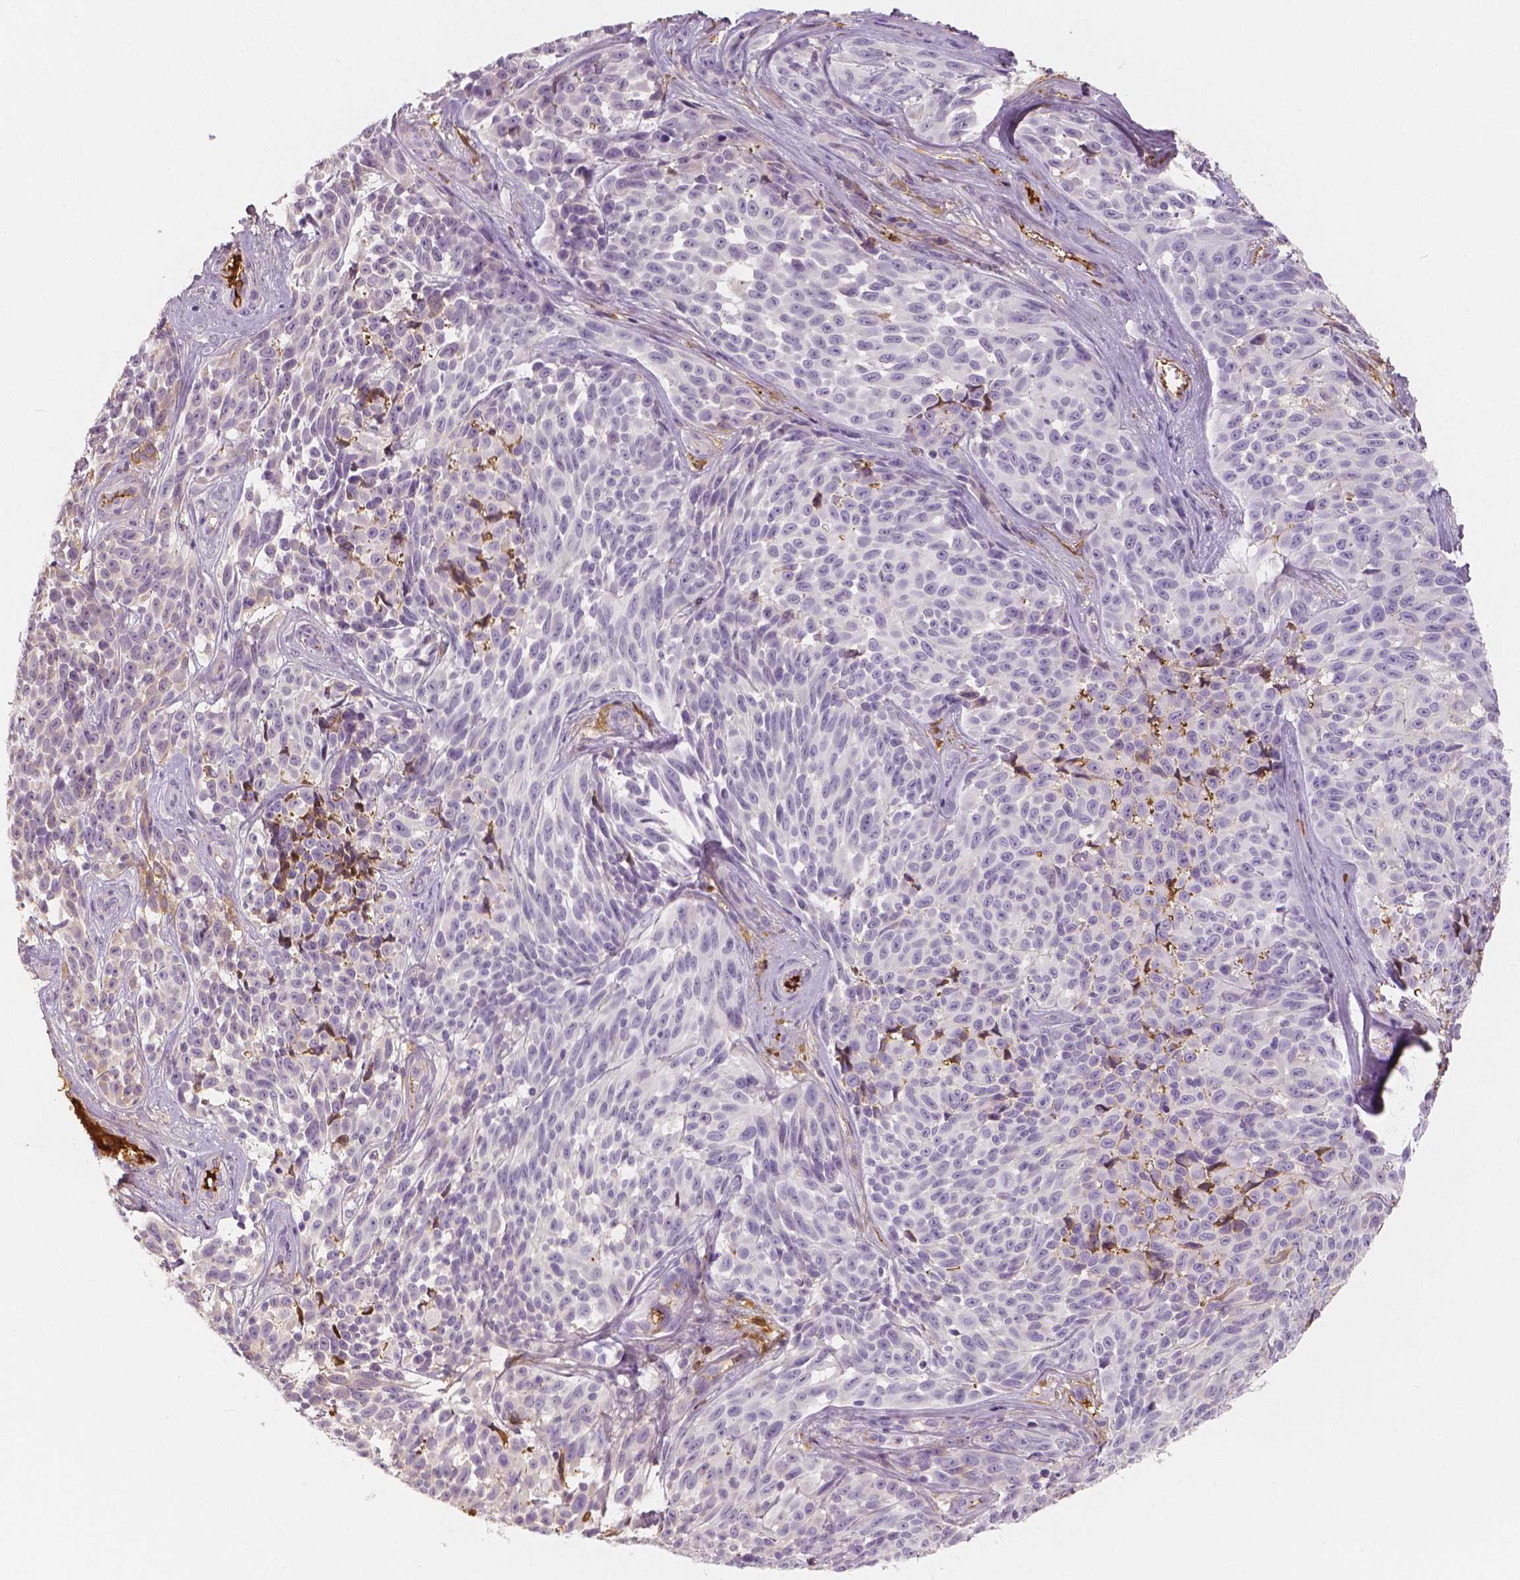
{"staining": {"intensity": "negative", "quantity": "none", "location": "none"}, "tissue": "melanoma", "cell_type": "Tumor cells", "image_type": "cancer", "snomed": [{"axis": "morphology", "description": "Malignant melanoma, NOS"}, {"axis": "topography", "description": "Skin"}], "caption": "Immunohistochemical staining of malignant melanoma shows no significant positivity in tumor cells.", "gene": "APOA4", "patient": {"sex": "female", "age": 88}}